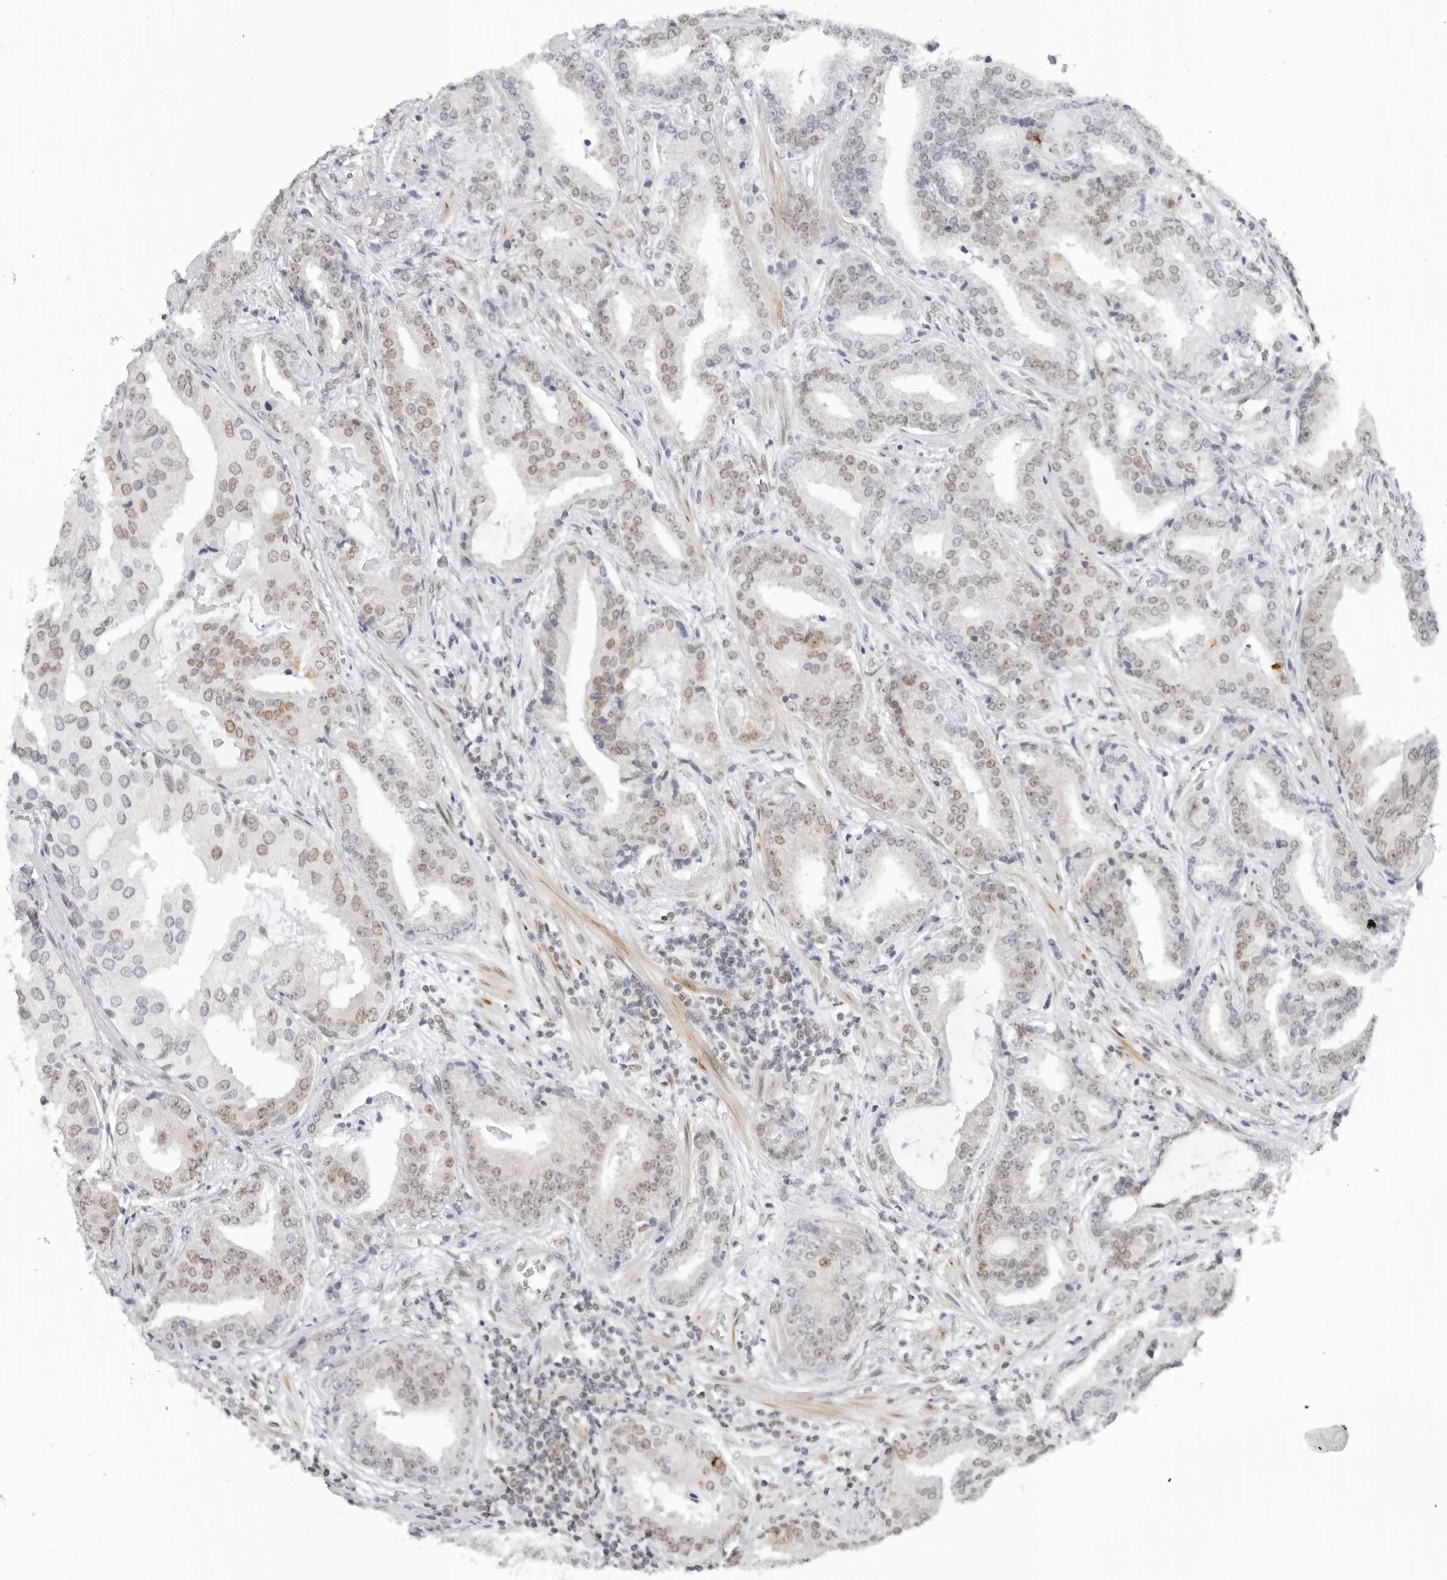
{"staining": {"intensity": "weak", "quantity": "25%-75%", "location": "nuclear"}, "tissue": "prostate cancer", "cell_type": "Tumor cells", "image_type": "cancer", "snomed": [{"axis": "morphology", "description": "Adenocarcinoma, Low grade"}, {"axis": "topography", "description": "Prostate"}], "caption": "Prostate cancer (adenocarcinoma (low-grade)) tissue reveals weak nuclear expression in about 25%-75% of tumor cells Nuclei are stained in blue.", "gene": "FOXK2", "patient": {"sex": "male", "age": 67}}